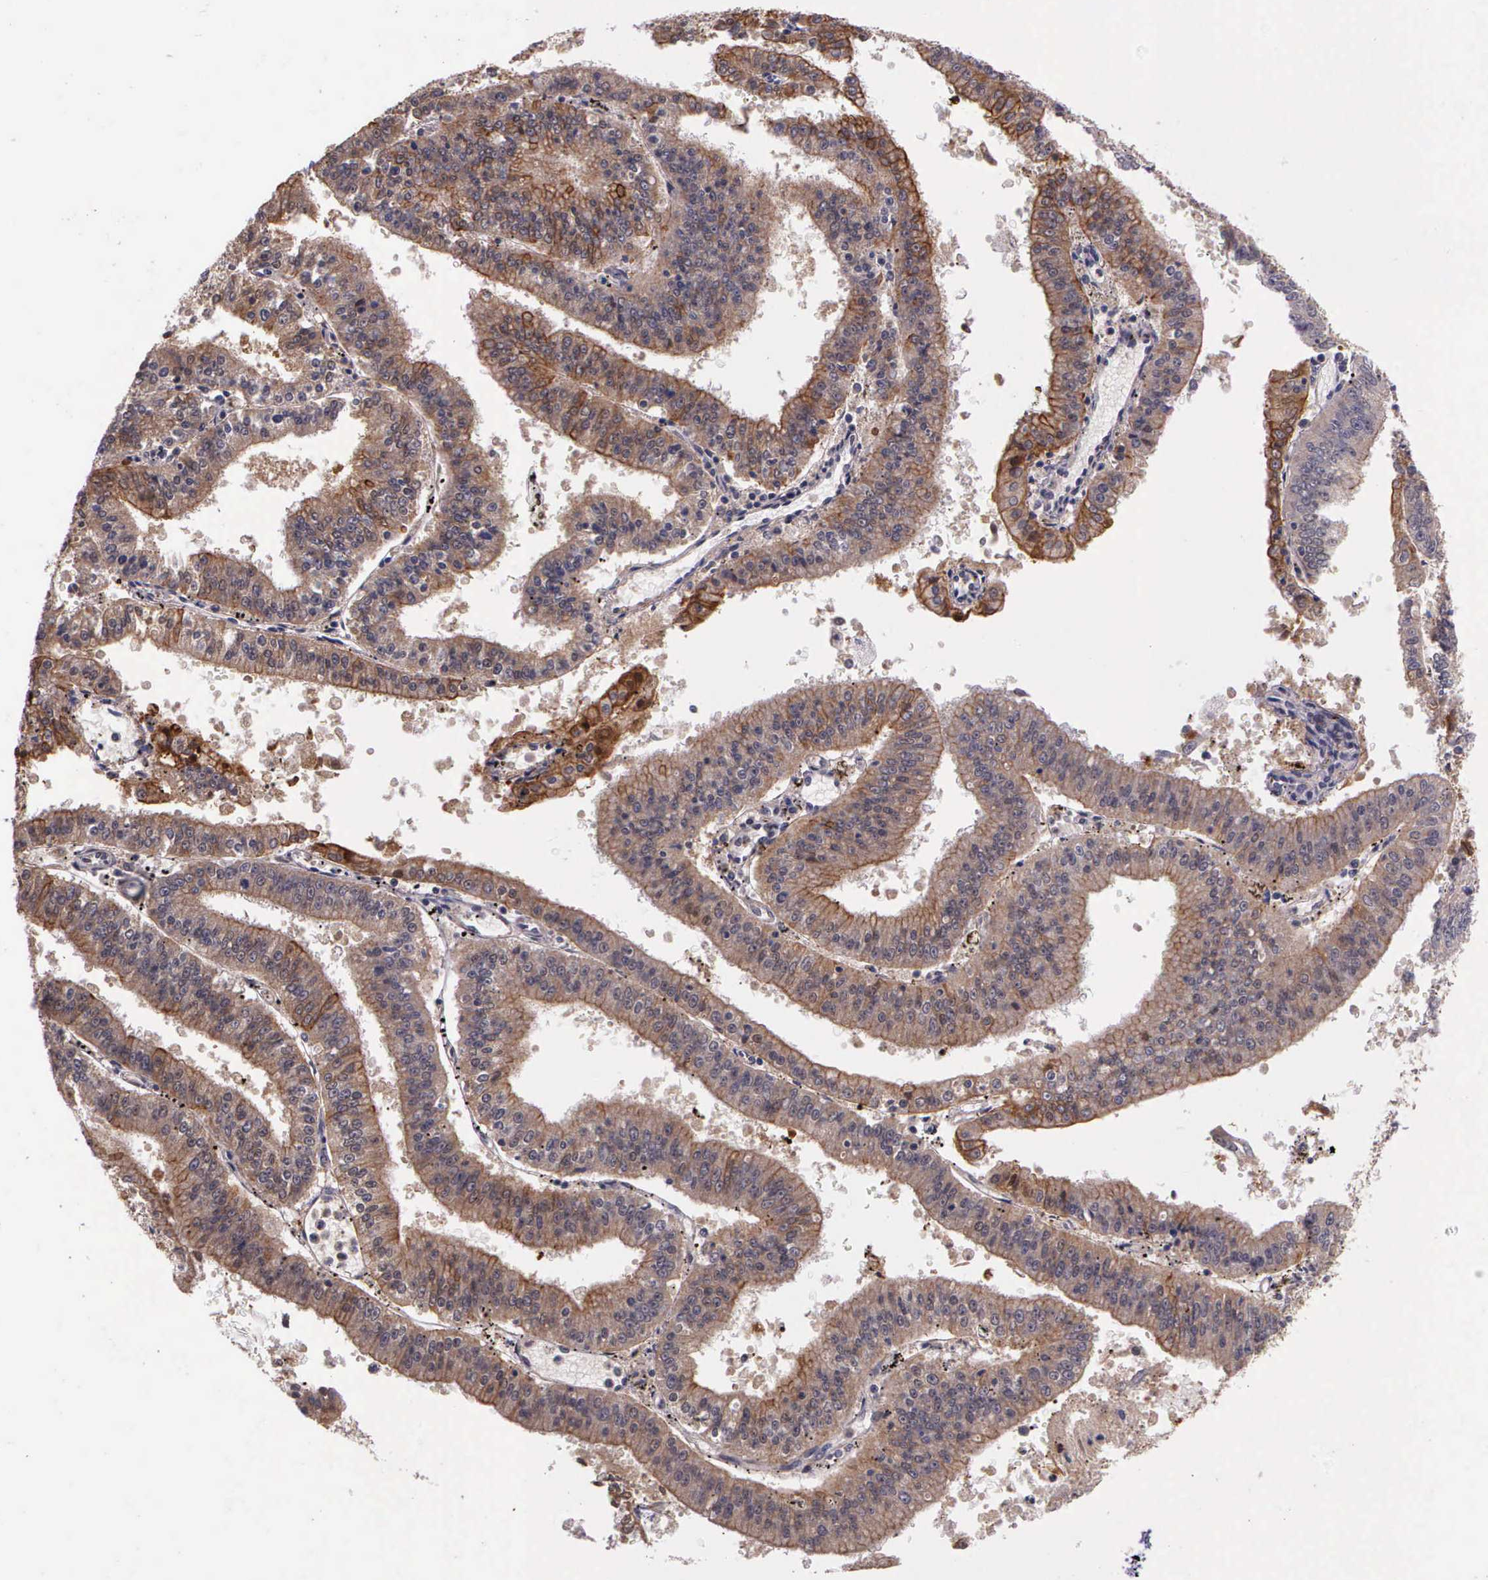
{"staining": {"intensity": "strong", "quantity": ">75%", "location": "cytoplasmic/membranous"}, "tissue": "endometrial cancer", "cell_type": "Tumor cells", "image_type": "cancer", "snomed": [{"axis": "morphology", "description": "Adenocarcinoma, NOS"}, {"axis": "topography", "description": "Endometrium"}], "caption": "Adenocarcinoma (endometrial) stained for a protein displays strong cytoplasmic/membranous positivity in tumor cells. Nuclei are stained in blue.", "gene": "PRICKLE3", "patient": {"sex": "female", "age": 66}}